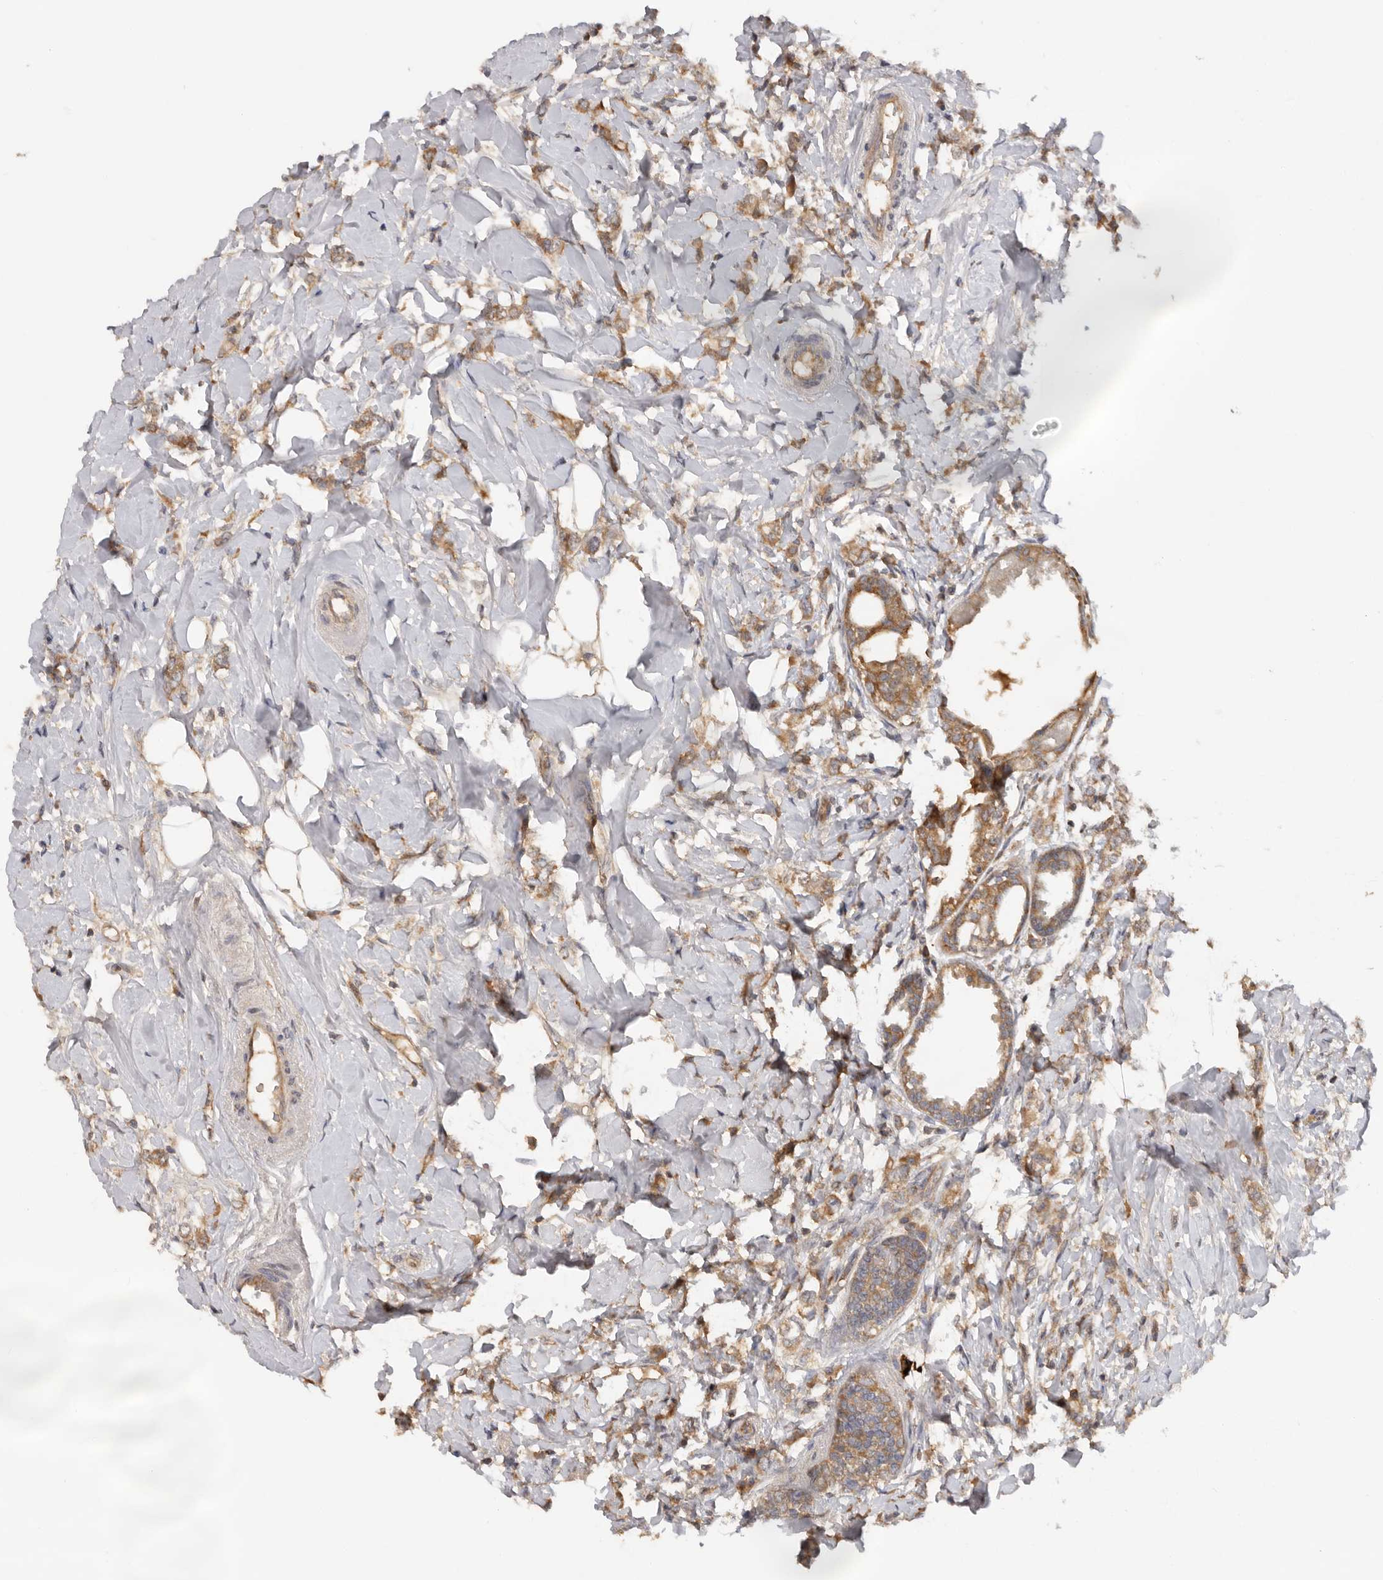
{"staining": {"intensity": "moderate", "quantity": ">75%", "location": "cytoplasmic/membranous"}, "tissue": "breast cancer", "cell_type": "Tumor cells", "image_type": "cancer", "snomed": [{"axis": "morphology", "description": "Normal tissue, NOS"}, {"axis": "morphology", "description": "Lobular carcinoma"}, {"axis": "topography", "description": "Breast"}], "caption": "About >75% of tumor cells in breast cancer (lobular carcinoma) exhibit moderate cytoplasmic/membranous protein expression as visualized by brown immunohistochemical staining.", "gene": "PPP1R42", "patient": {"sex": "female", "age": 47}}